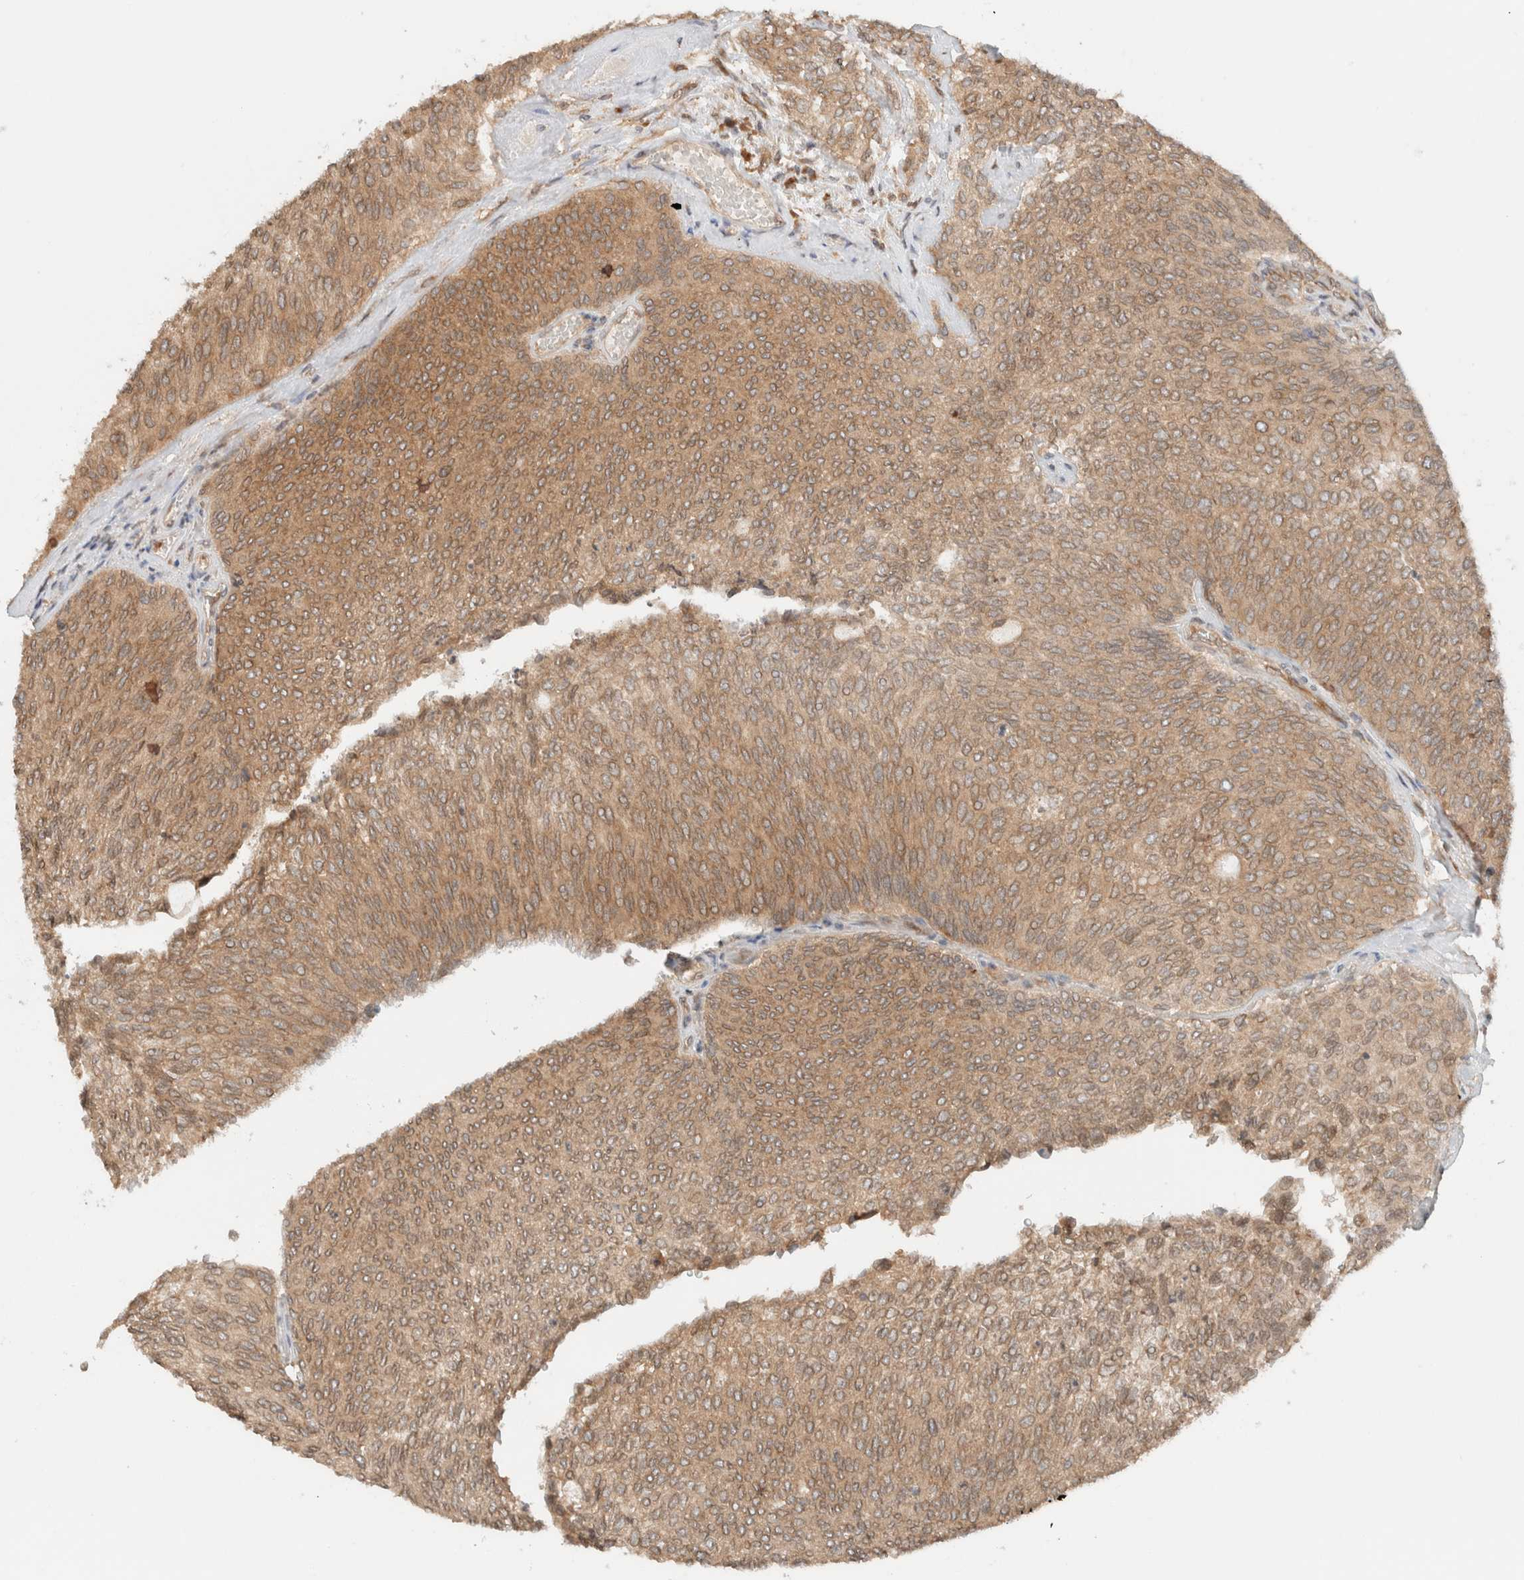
{"staining": {"intensity": "moderate", "quantity": ">75%", "location": "cytoplasmic/membranous"}, "tissue": "urothelial cancer", "cell_type": "Tumor cells", "image_type": "cancer", "snomed": [{"axis": "morphology", "description": "Urothelial carcinoma, Low grade"}, {"axis": "topography", "description": "Urinary bladder"}], "caption": "Urothelial carcinoma (low-grade) stained with a brown dye exhibits moderate cytoplasmic/membranous positive positivity in about >75% of tumor cells.", "gene": "ARFGEF2", "patient": {"sex": "female", "age": 79}}